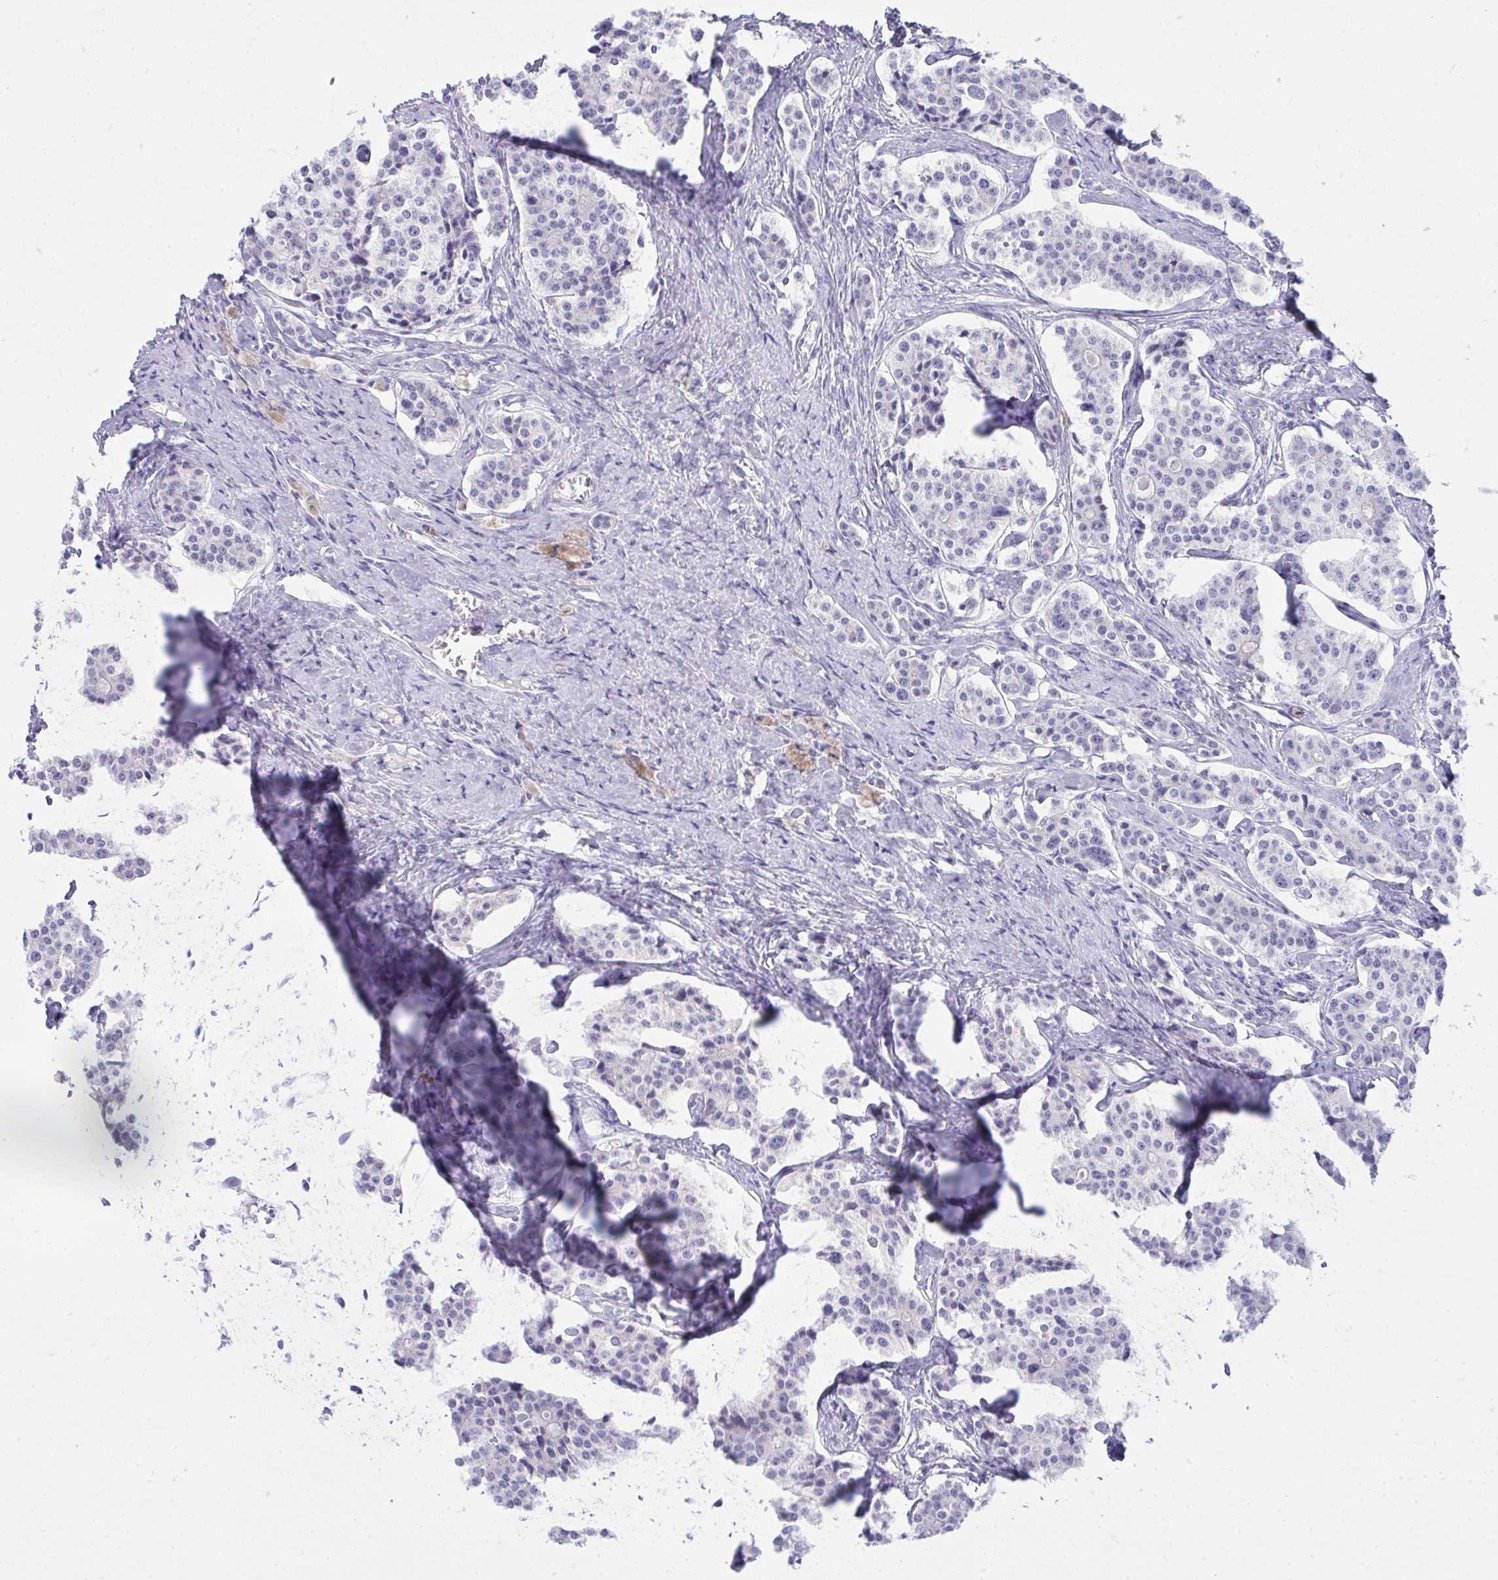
{"staining": {"intensity": "negative", "quantity": "none", "location": "none"}, "tissue": "carcinoid", "cell_type": "Tumor cells", "image_type": "cancer", "snomed": [{"axis": "morphology", "description": "Carcinoid, malignant, NOS"}, {"axis": "topography", "description": "Small intestine"}], "caption": "Immunohistochemistry (IHC) of carcinoid (malignant) exhibits no staining in tumor cells.", "gene": "MED9", "patient": {"sex": "male", "age": 63}}